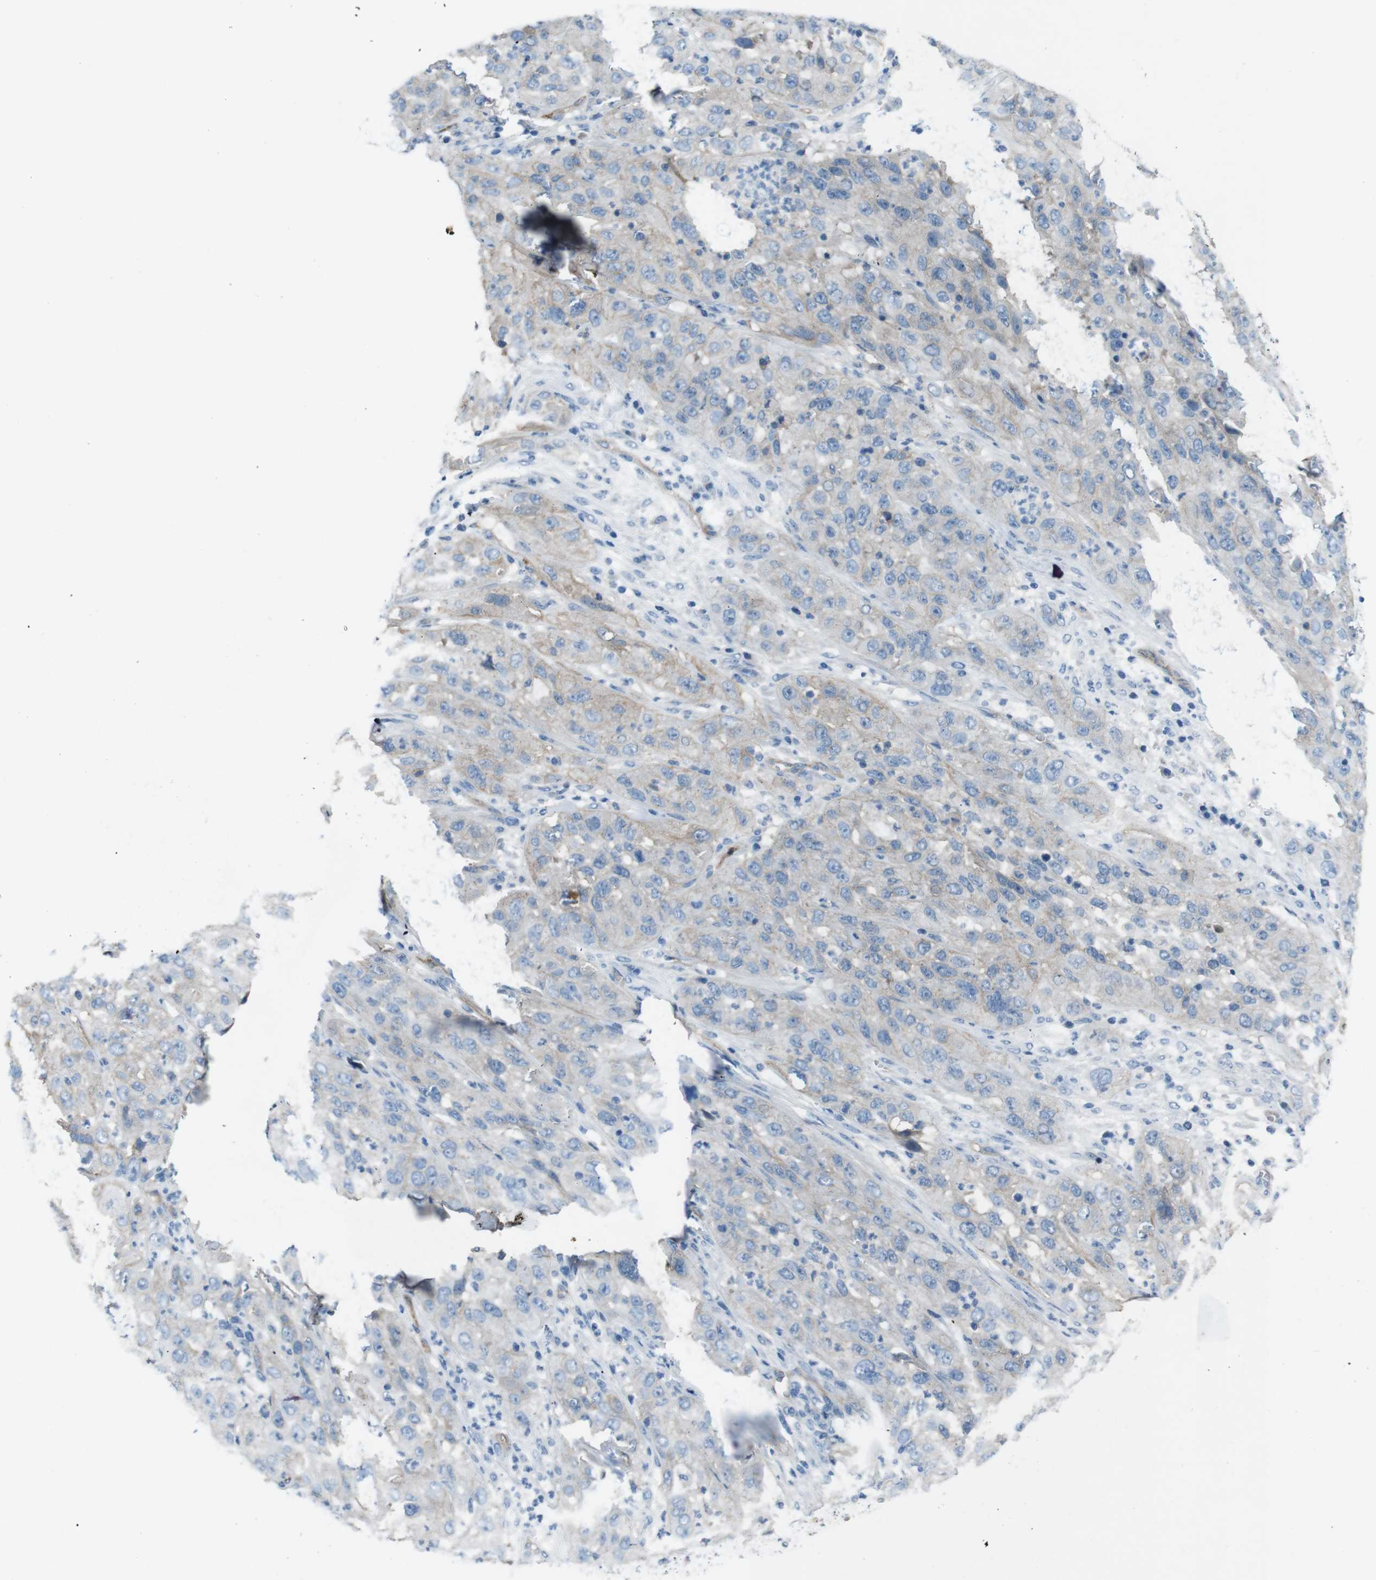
{"staining": {"intensity": "weak", "quantity": "<25%", "location": "cytoplasmic/membranous"}, "tissue": "cervical cancer", "cell_type": "Tumor cells", "image_type": "cancer", "snomed": [{"axis": "morphology", "description": "Squamous cell carcinoma, NOS"}, {"axis": "topography", "description": "Cervix"}], "caption": "High power microscopy photomicrograph of an immunohistochemistry histopathology image of cervical cancer, revealing no significant staining in tumor cells.", "gene": "PVR", "patient": {"sex": "female", "age": 32}}